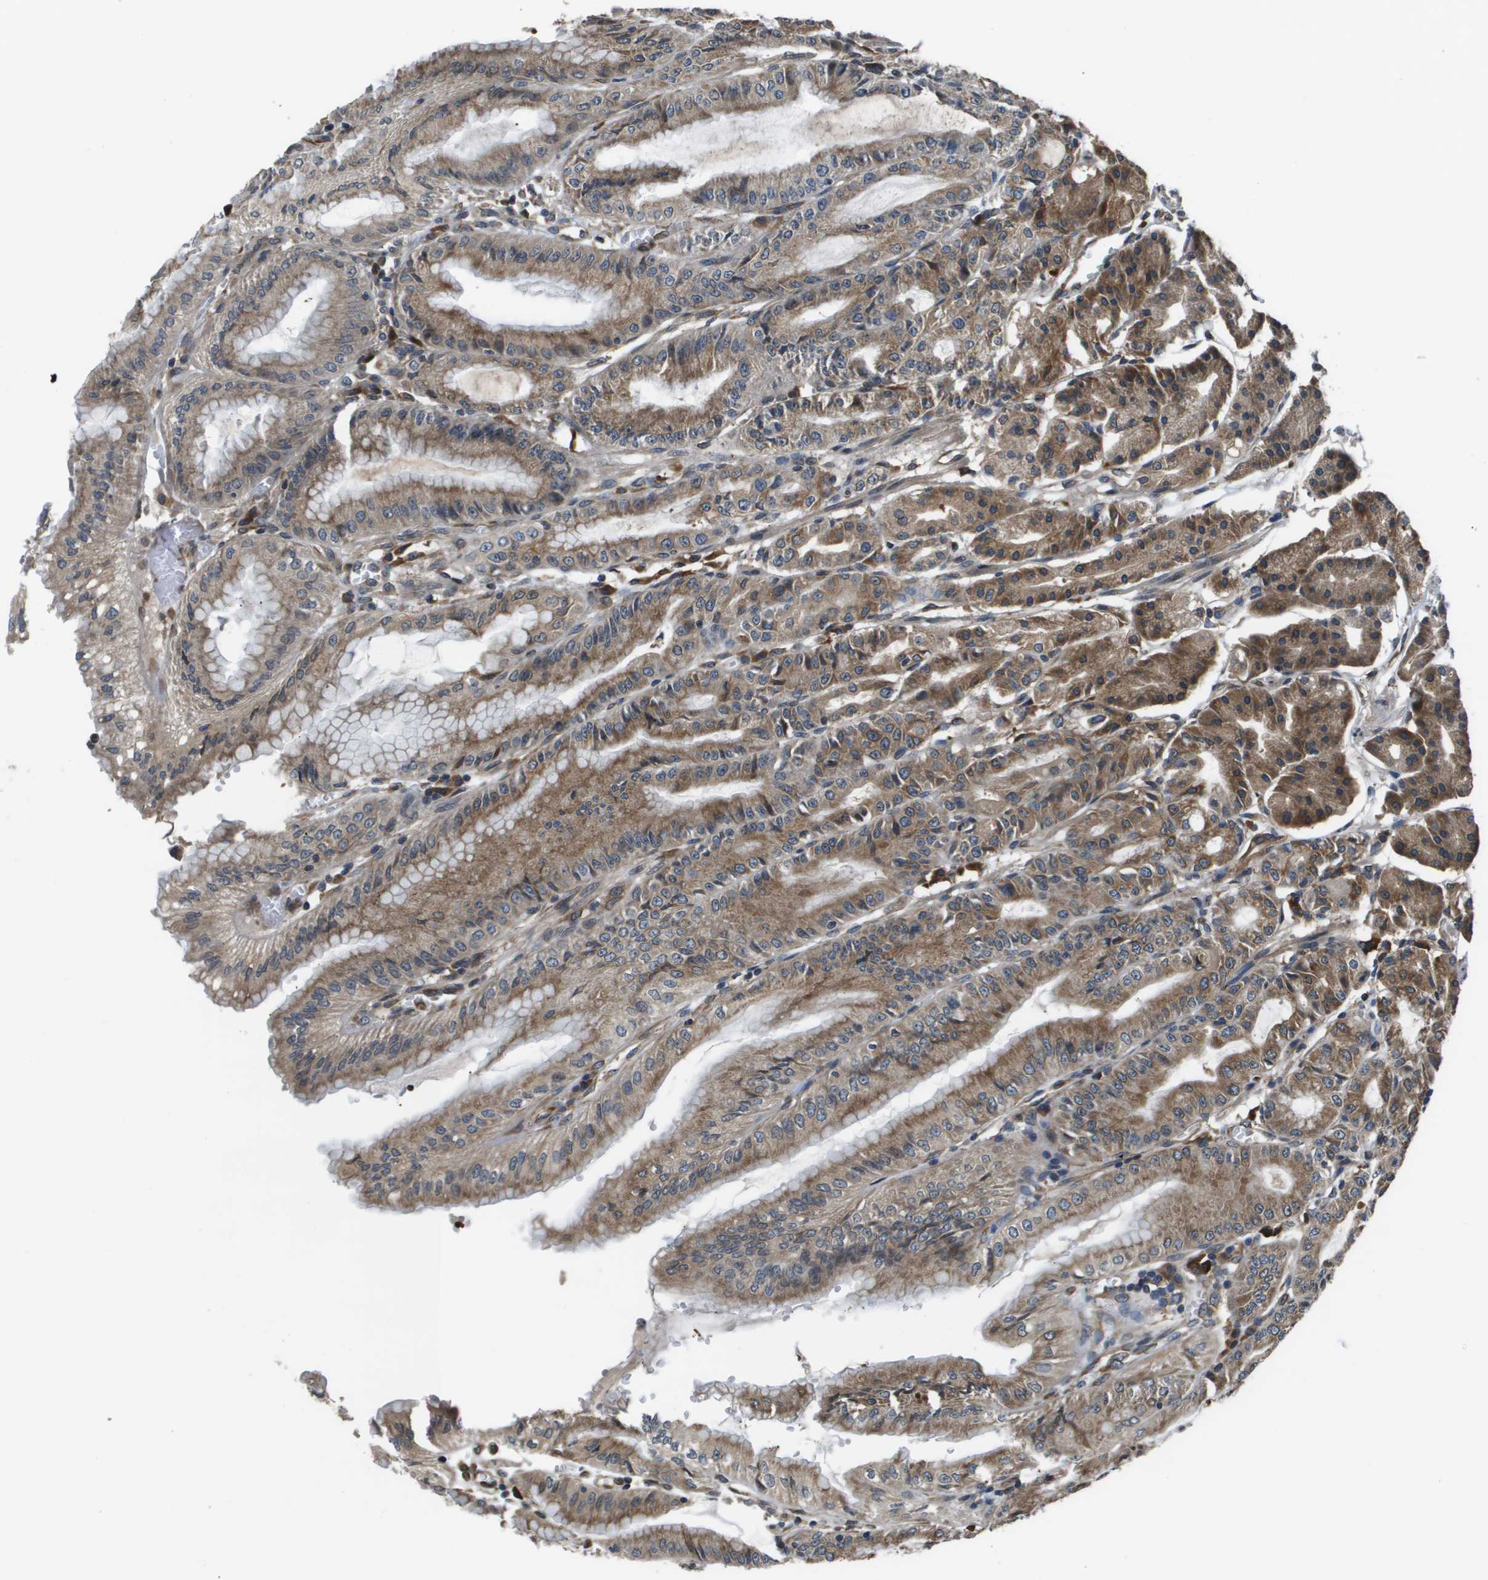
{"staining": {"intensity": "moderate", "quantity": ">75%", "location": "cytoplasmic/membranous"}, "tissue": "stomach", "cell_type": "Glandular cells", "image_type": "normal", "snomed": [{"axis": "morphology", "description": "Normal tissue, NOS"}, {"axis": "topography", "description": "Stomach, lower"}], "caption": "Immunohistochemistry (IHC) staining of unremarkable stomach, which reveals medium levels of moderate cytoplasmic/membranous staining in approximately >75% of glandular cells indicating moderate cytoplasmic/membranous protein staining. The staining was performed using DAB (3,3'-diaminobenzidine) (brown) for protein detection and nuclei were counterstained in hematoxylin (blue).", "gene": "SEC62", "patient": {"sex": "male", "age": 71}}